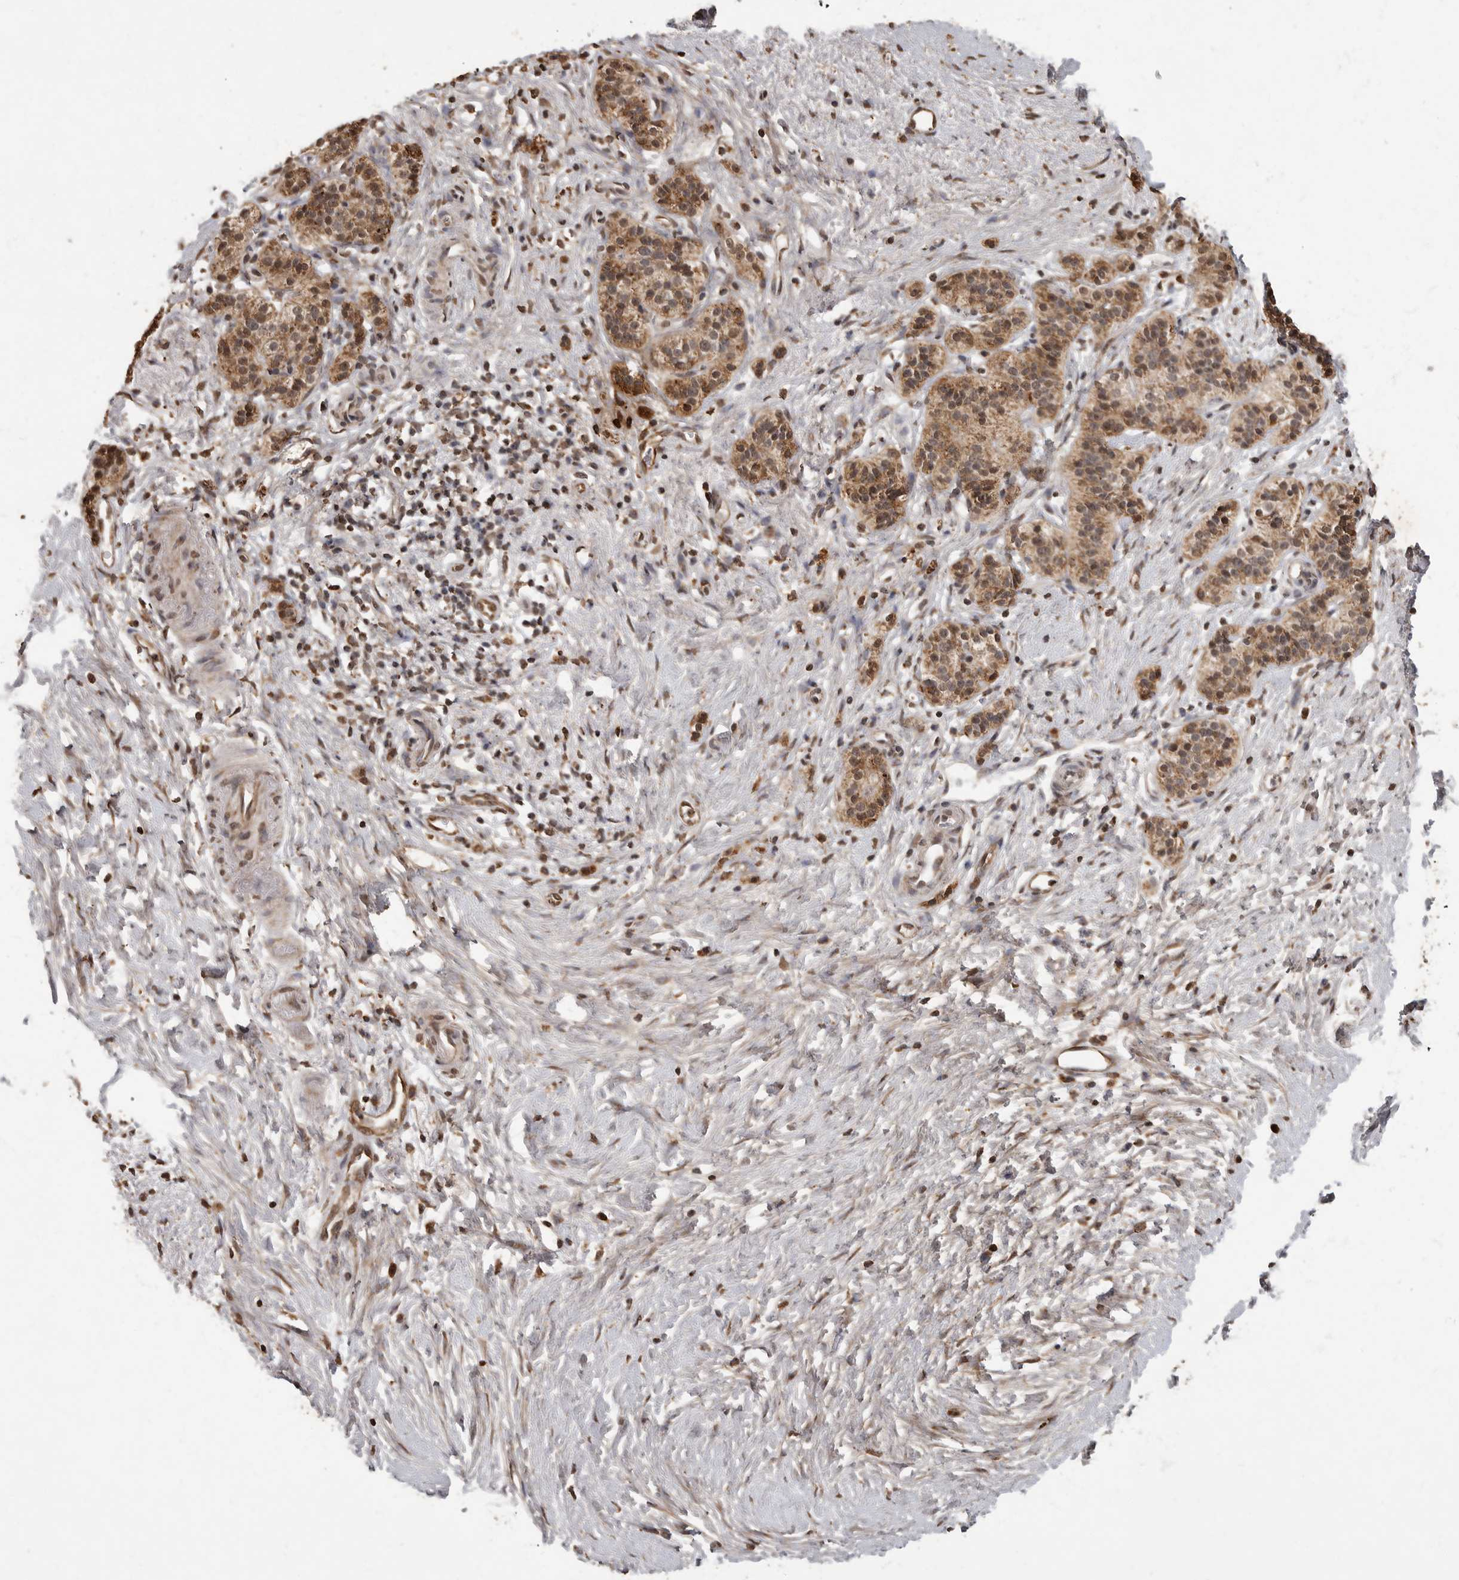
{"staining": {"intensity": "moderate", "quantity": ">75%", "location": "cytoplasmic/membranous"}, "tissue": "pancreatic cancer", "cell_type": "Tumor cells", "image_type": "cancer", "snomed": [{"axis": "morphology", "description": "Adenocarcinoma, NOS"}, {"axis": "topography", "description": "Pancreas"}], "caption": "A micrograph of pancreatic adenocarcinoma stained for a protein demonstrates moderate cytoplasmic/membranous brown staining in tumor cells.", "gene": "MAFG", "patient": {"sex": "male", "age": 50}}